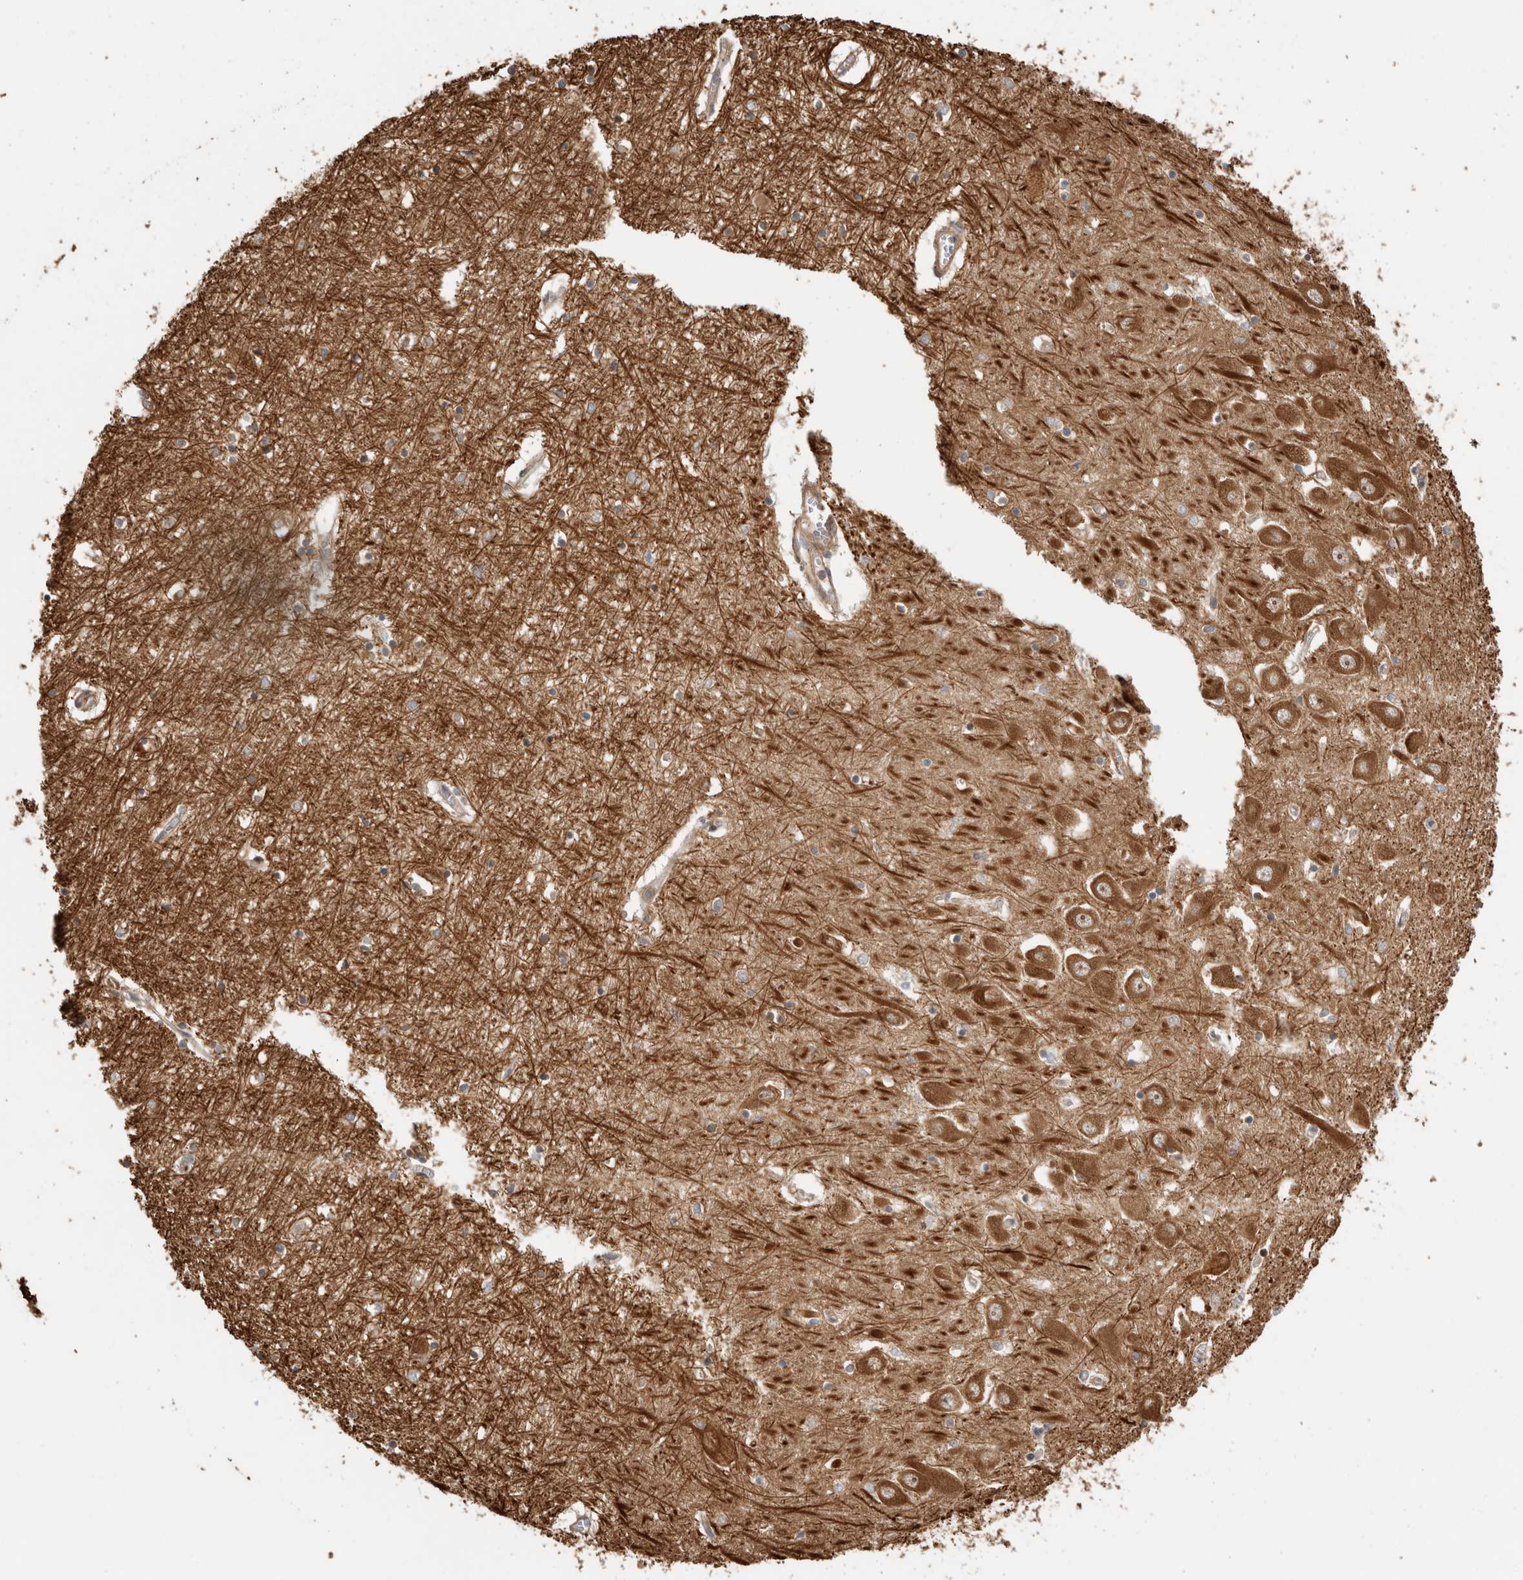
{"staining": {"intensity": "moderate", "quantity": "25%-75%", "location": "cytoplasmic/membranous"}, "tissue": "hippocampus", "cell_type": "Glial cells", "image_type": "normal", "snomed": [{"axis": "morphology", "description": "Normal tissue, NOS"}, {"axis": "topography", "description": "Hippocampus"}], "caption": "This image displays immunohistochemistry (IHC) staining of normal human hippocampus, with medium moderate cytoplasmic/membranous positivity in about 25%-75% of glial cells.", "gene": "PCDHB15", "patient": {"sex": "male", "age": 70}}